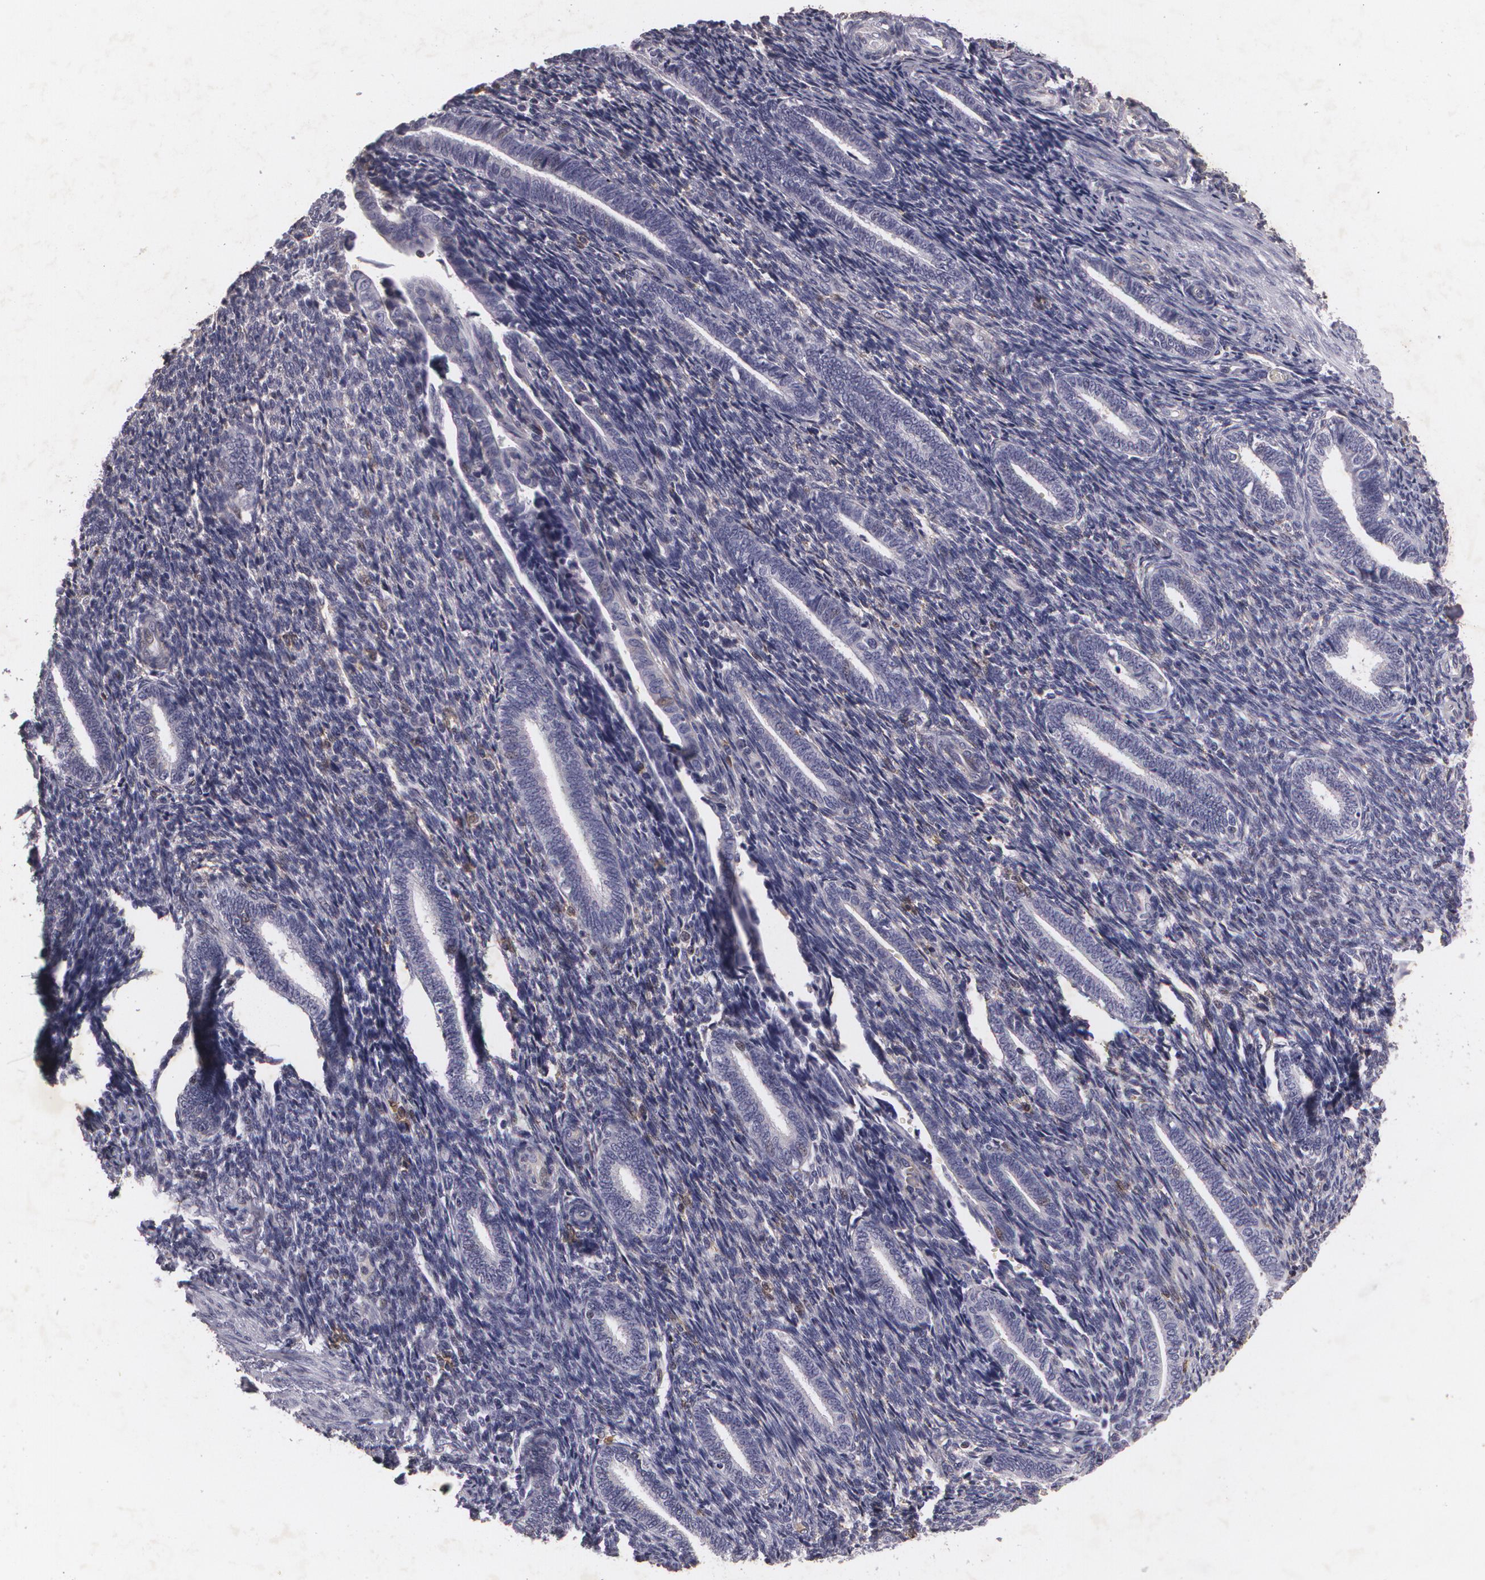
{"staining": {"intensity": "negative", "quantity": "none", "location": "none"}, "tissue": "endometrium", "cell_type": "Cells in endometrial stroma", "image_type": "normal", "snomed": [{"axis": "morphology", "description": "Normal tissue, NOS"}, {"axis": "topography", "description": "Endometrium"}], "caption": "A histopathology image of human endometrium is negative for staining in cells in endometrial stroma. The staining was performed using DAB to visualize the protein expression in brown, while the nuclei were stained in blue with hematoxylin (Magnification: 20x).", "gene": "KCNA4", "patient": {"sex": "female", "age": 27}}